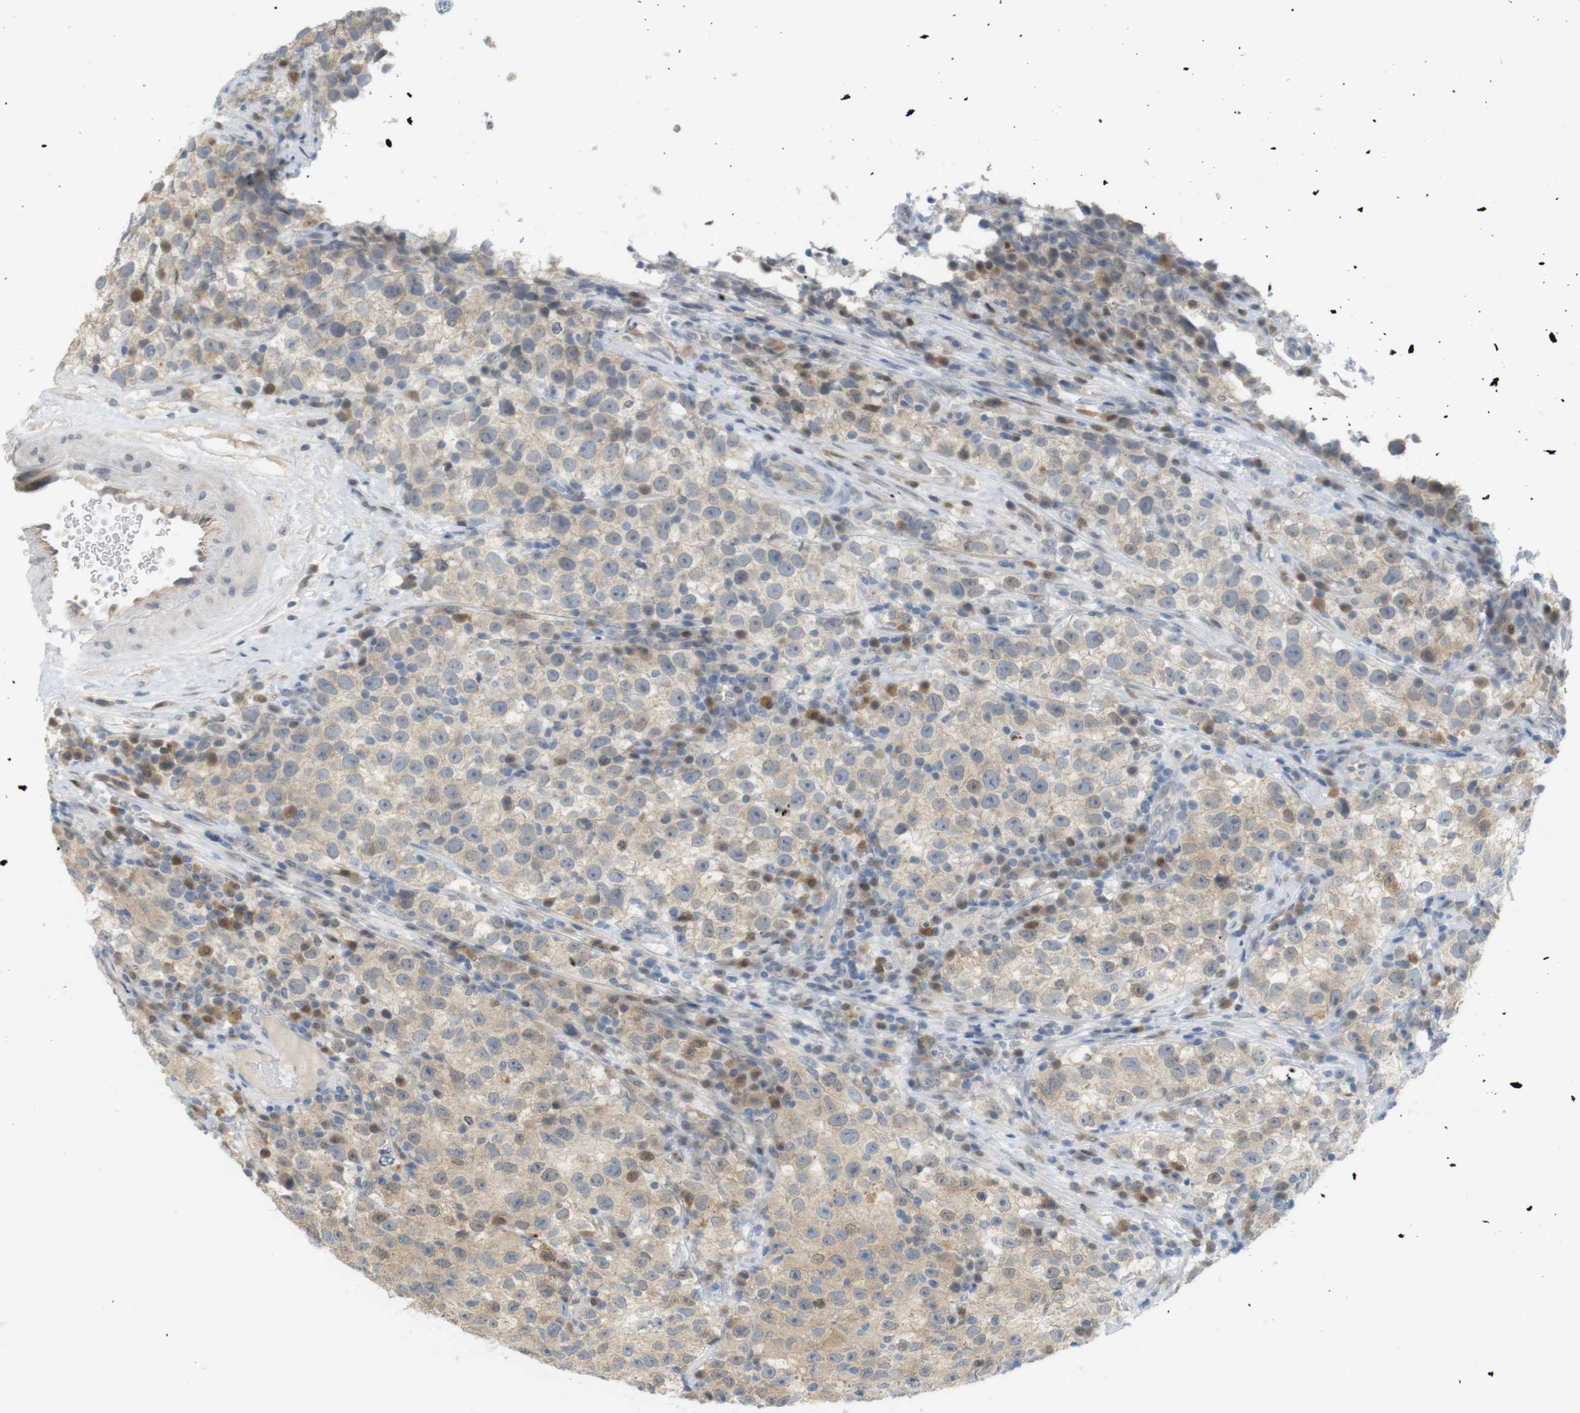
{"staining": {"intensity": "weak", "quantity": "25%-75%", "location": "cytoplasmic/membranous"}, "tissue": "testis cancer", "cell_type": "Tumor cells", "image_type": "cancer", "snomed": [{"axis": "morphology", "description": "Seminoma, NOS"}, {"axis": "topography", "description": "Testis"}], "caption": "Weak cytoplasmic/membranous expression is seen in about 25%-75% of tumor cells in seminoma (testis).", "gene": "CREB3L2", "patient": {"sex": "male", "age": 22}}